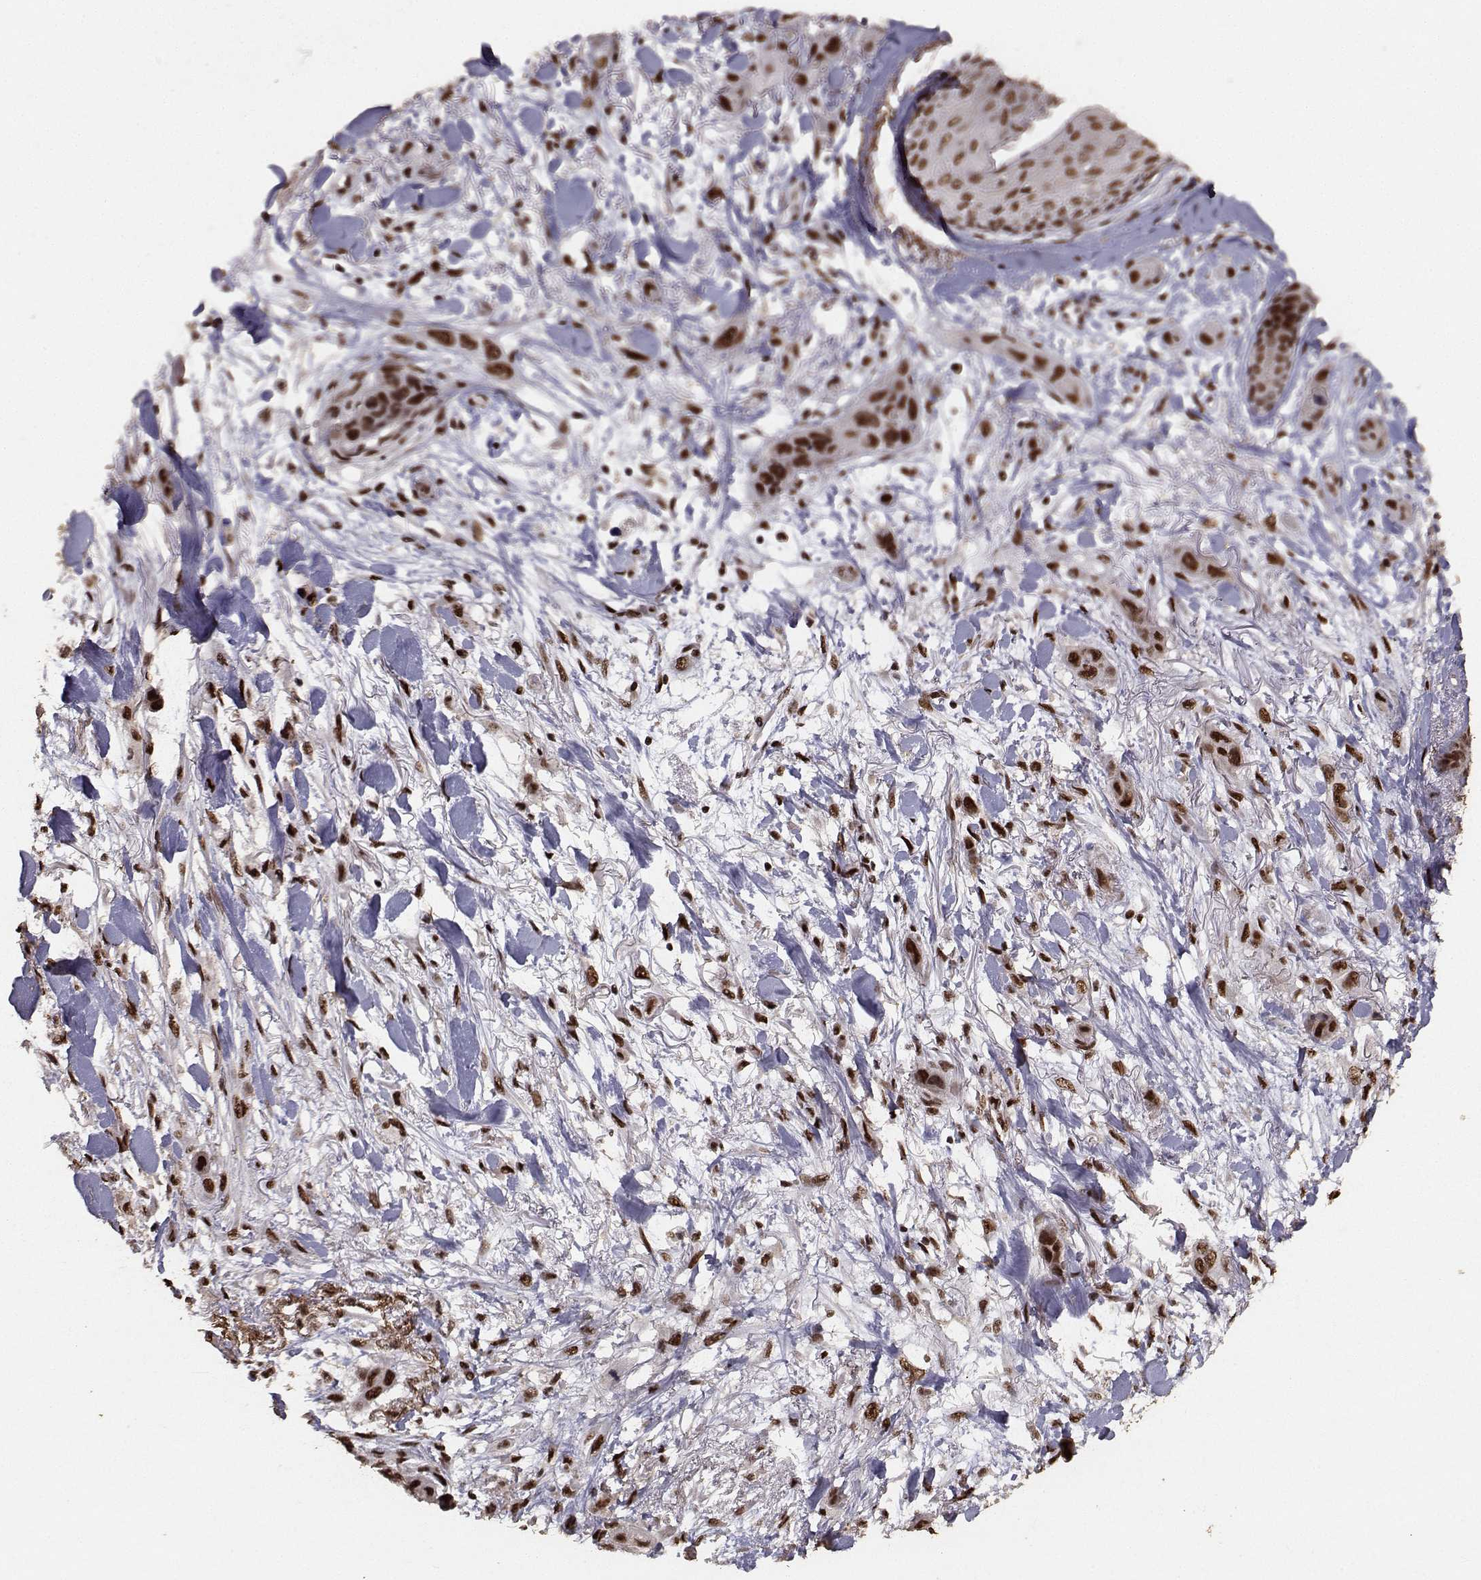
{"staining": {"intensity": "strong", "quantity": ">75%", "location": "nuclear"}, "tissue": "skin cancer", "cell_type": "Tumor cells", "image_type": "cancer", "snomed": [{"axis": "morphology", "description": "Squamous cell carcinoma, NOS"}, {"axis": "topography", "description": "Skin"}], "caption": "Skin squamous cell carcinoma tissue demonstrates strong nuclear positivity in approximately >75% of tumor cells", "gene": "SF1", "patient": {"sex": "male", "age": 79}}